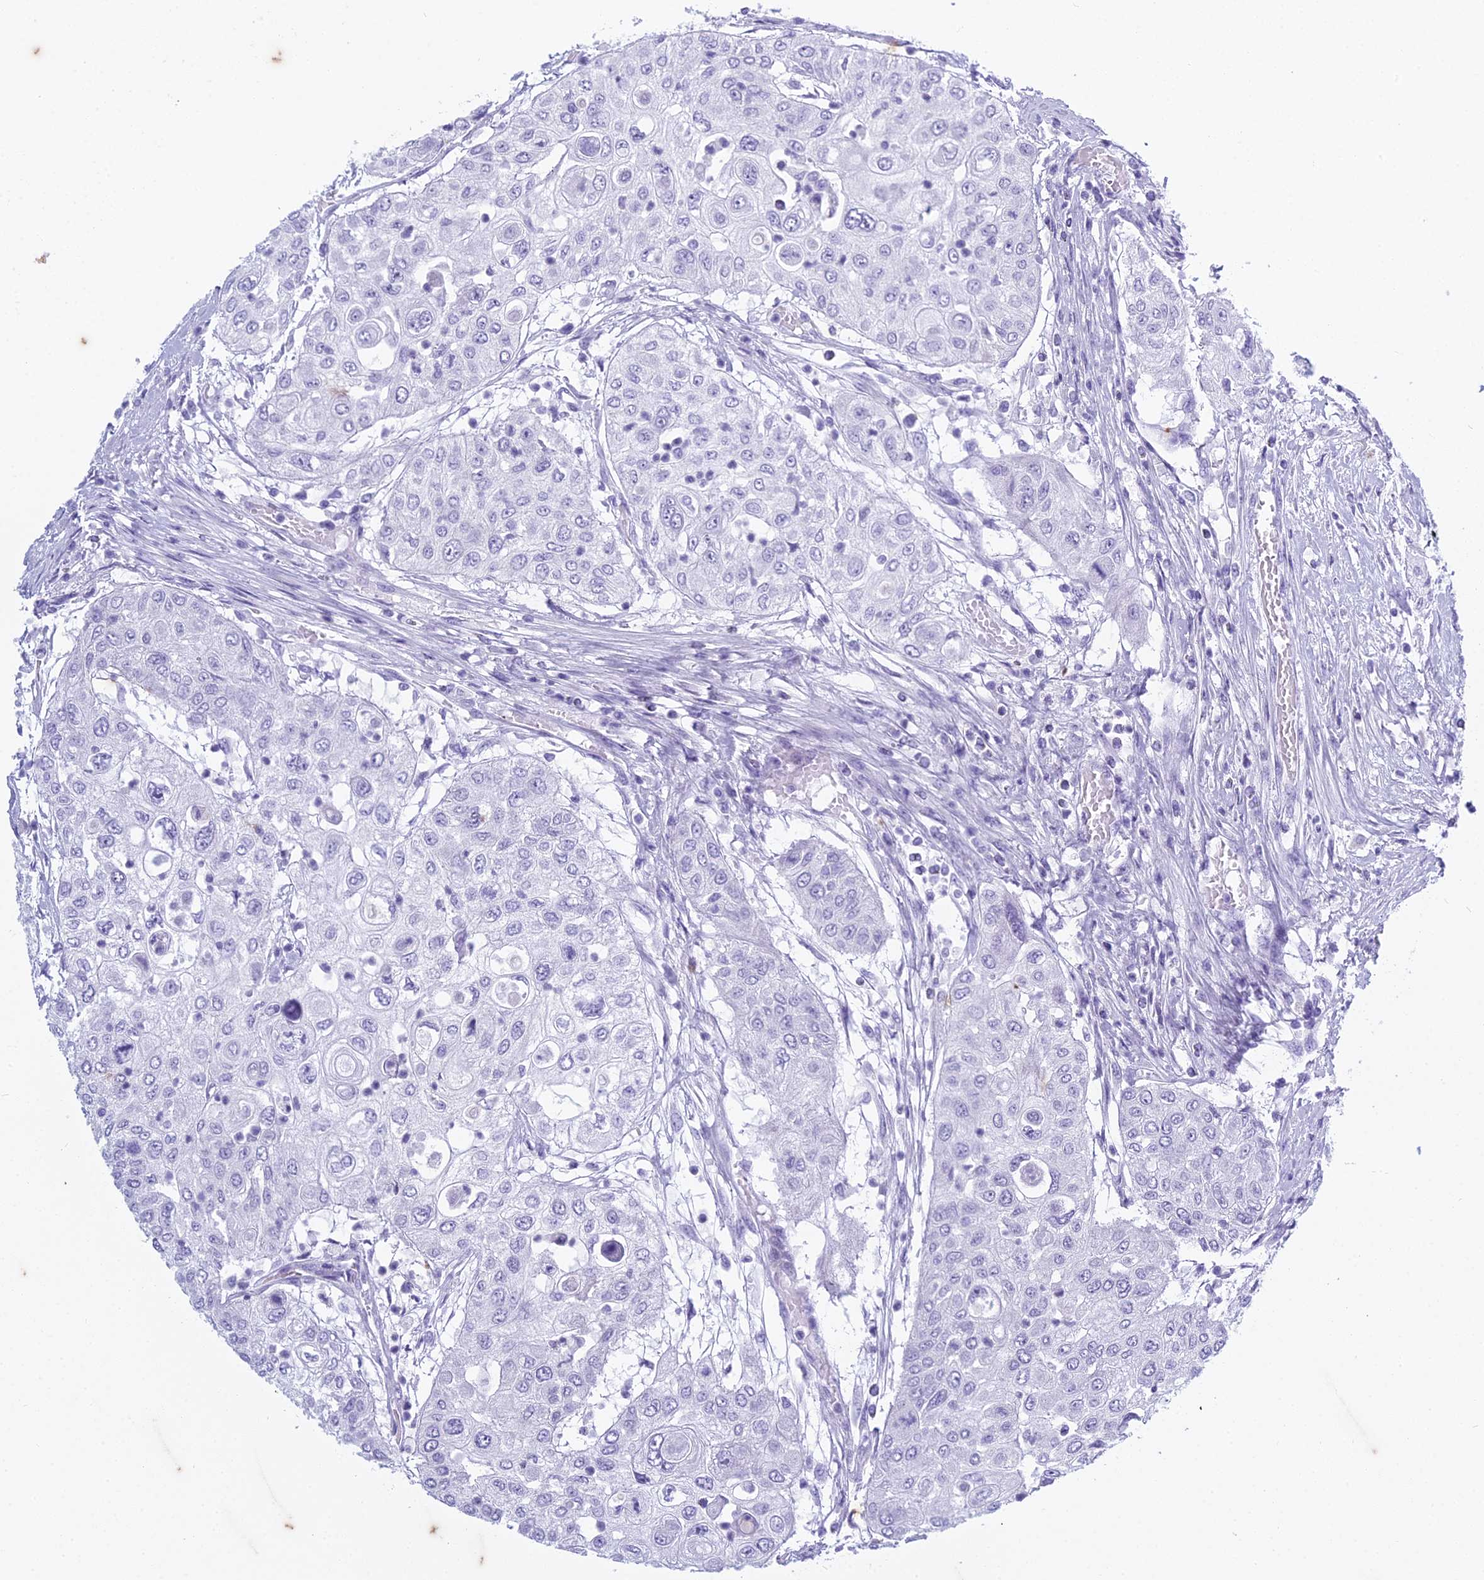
{"staining": {"intensity": "negative", "quantity": "none", "location": "none"}, "tissue": "urothelial cancer", "cell_type": "Tumor cells", "image_type": "cancer", "snomed": [{"axis": "morphology", "description": "Urothelial carcinoma, High grade"}, {"axis": "topography", "description": "Urinary bladder"}], "caption": "Immunohistochemical staining of urothelial carcinoma (high-grade) exhibits no significant expression in tumor cells.", "gene": "HMGB4", "patient": {"sex": "female", "age": 79}}